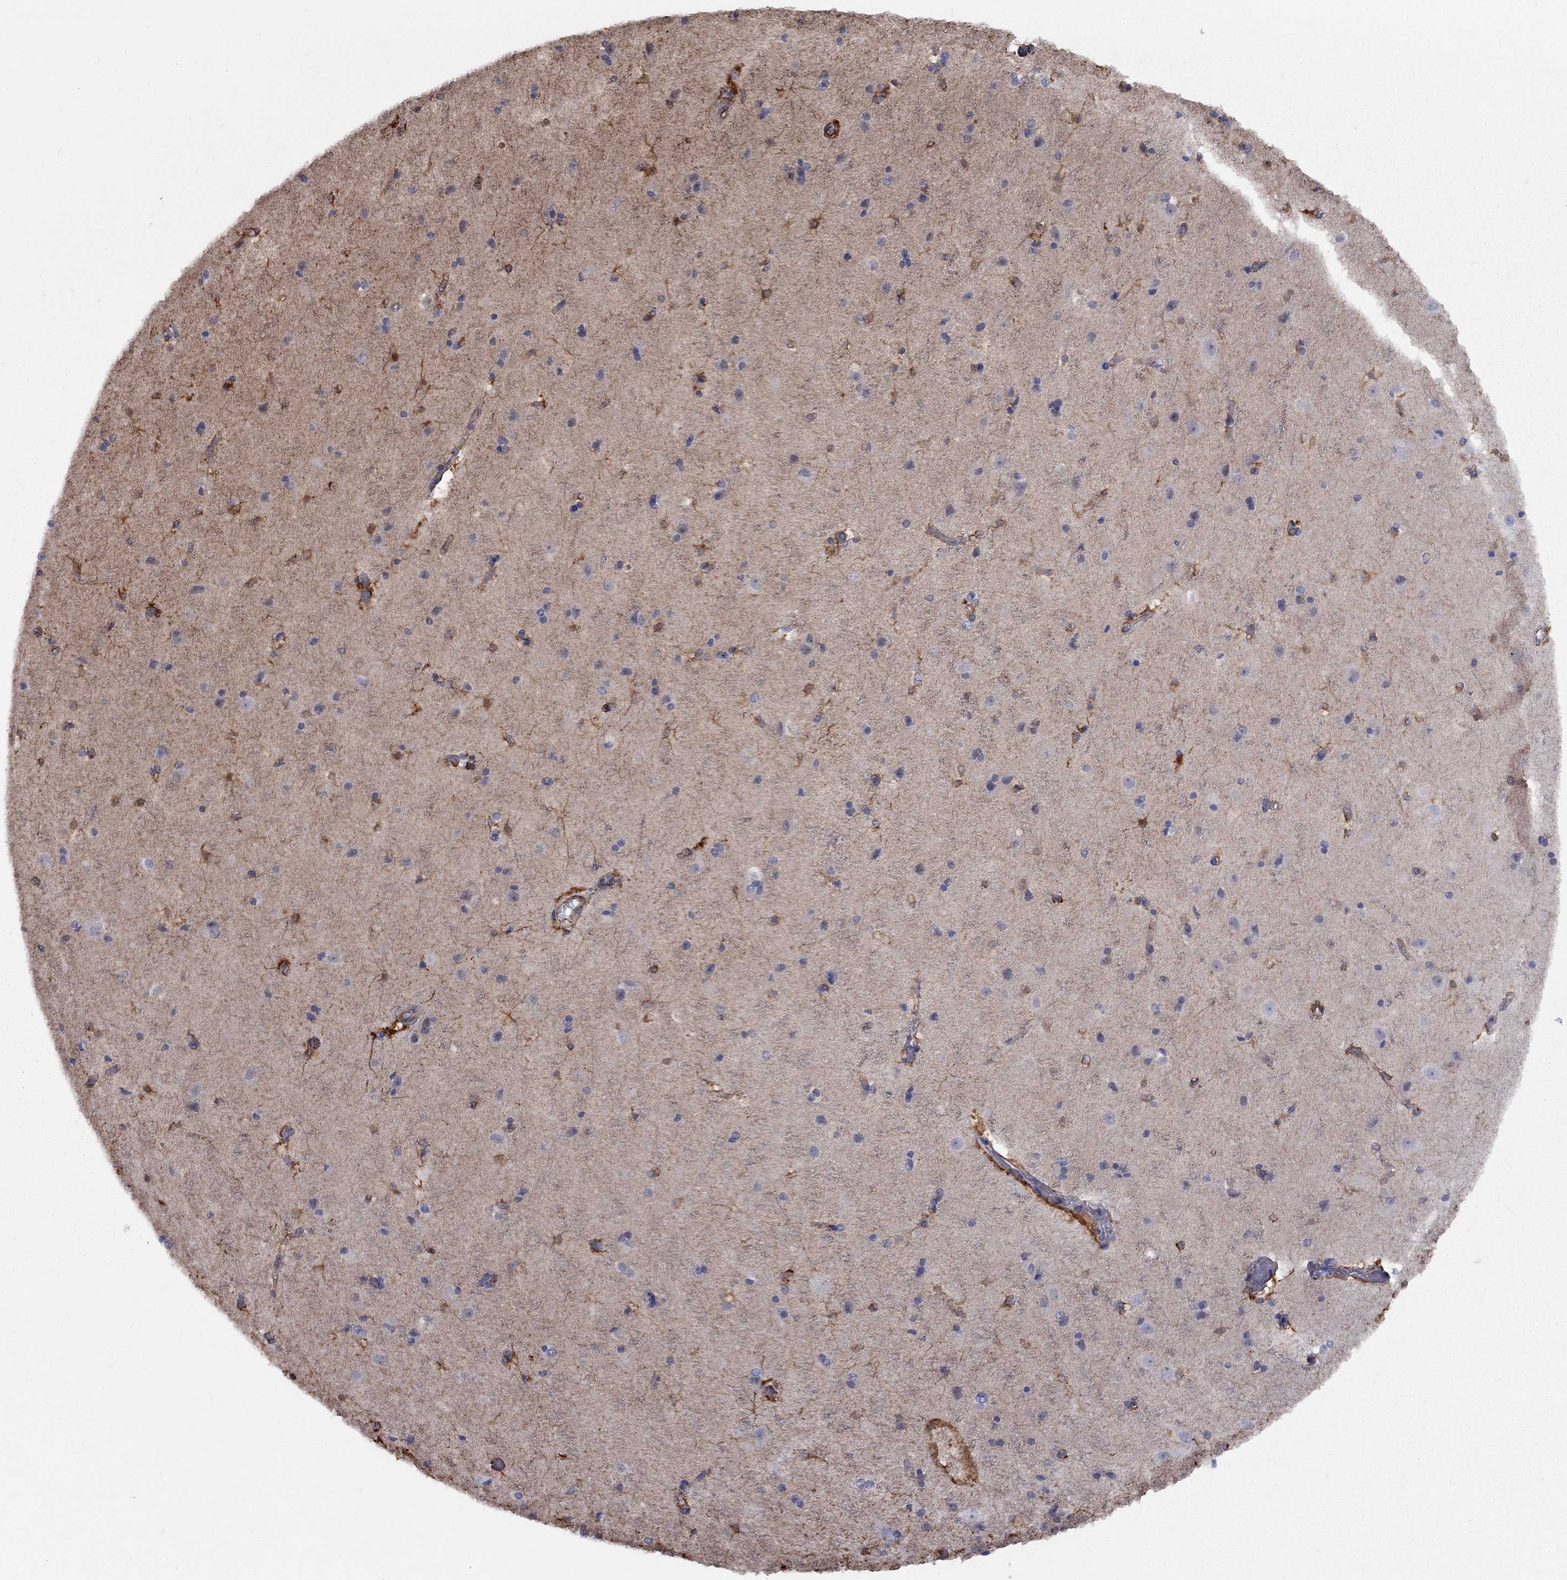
{"staining": {"intensity": "moderate", "quantity": "<25%", "location": "cytoplasmic/membranous"}, "tissue": "cerebral cortex", "cell_type": "Endothelial cells", "image_type": "normal", "snomed": [{"axis": "morphology", "description": "Normal tissue, NOS"}, {"axis": "topography", "description": "Cerebral cortex"}], "caption": "Immunohistochemistry (IHC) staining of normal cerebral cortex, which demonstrates low levels of moderate cytoplasmic/membranous expression in approximately <25% of endothelial cells indicating moderate cytoplasmic/membranous protein staining. The staining was performed using DAB (brown) for protein detection and nuclei were counterstained in hematoxylin (blue).", "gene": "BICDL2", "patient": {"sex": "female", "age": 52}}